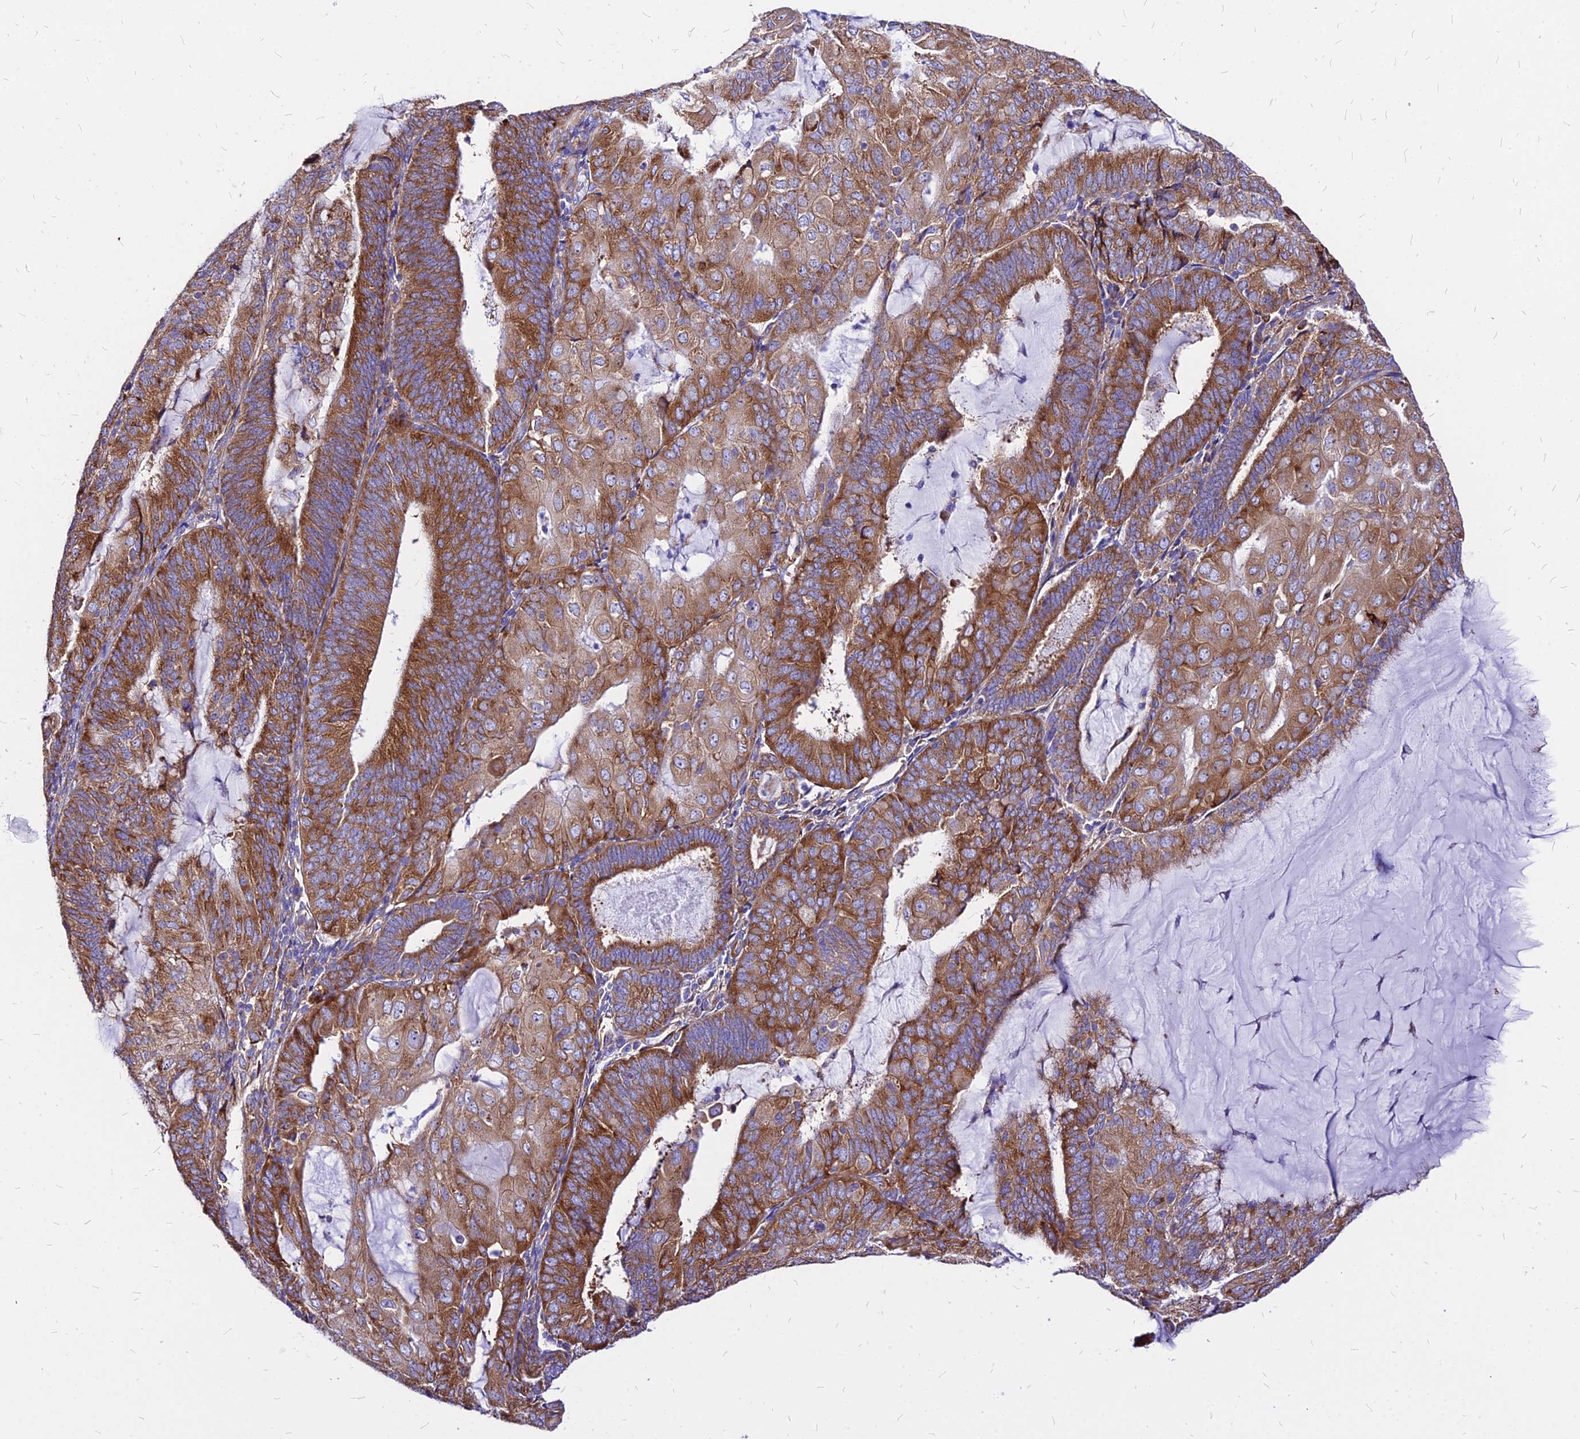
{"staining": {"intensity": "strong", "quantity": ">75%", "location": "cytoplasmic/membranous"}, "tissue": "endometrial cancer", "cell_type": "Tumor cells", "image_type": "cancer", "snomed": [{"axis": "morphology", "description": "Adenocarcinoma, NOS"}, {"axis": "topography", "description": "Endometrium"}], "caption": "IHC (DAB) staining of adenocarcinoma (endometrial) displays strong cytoplasmic/membranous protein positivity in approximately >75% of tumor cells.", "gene": "RPL19", "patient": {"sex": "female", "age": 81}}